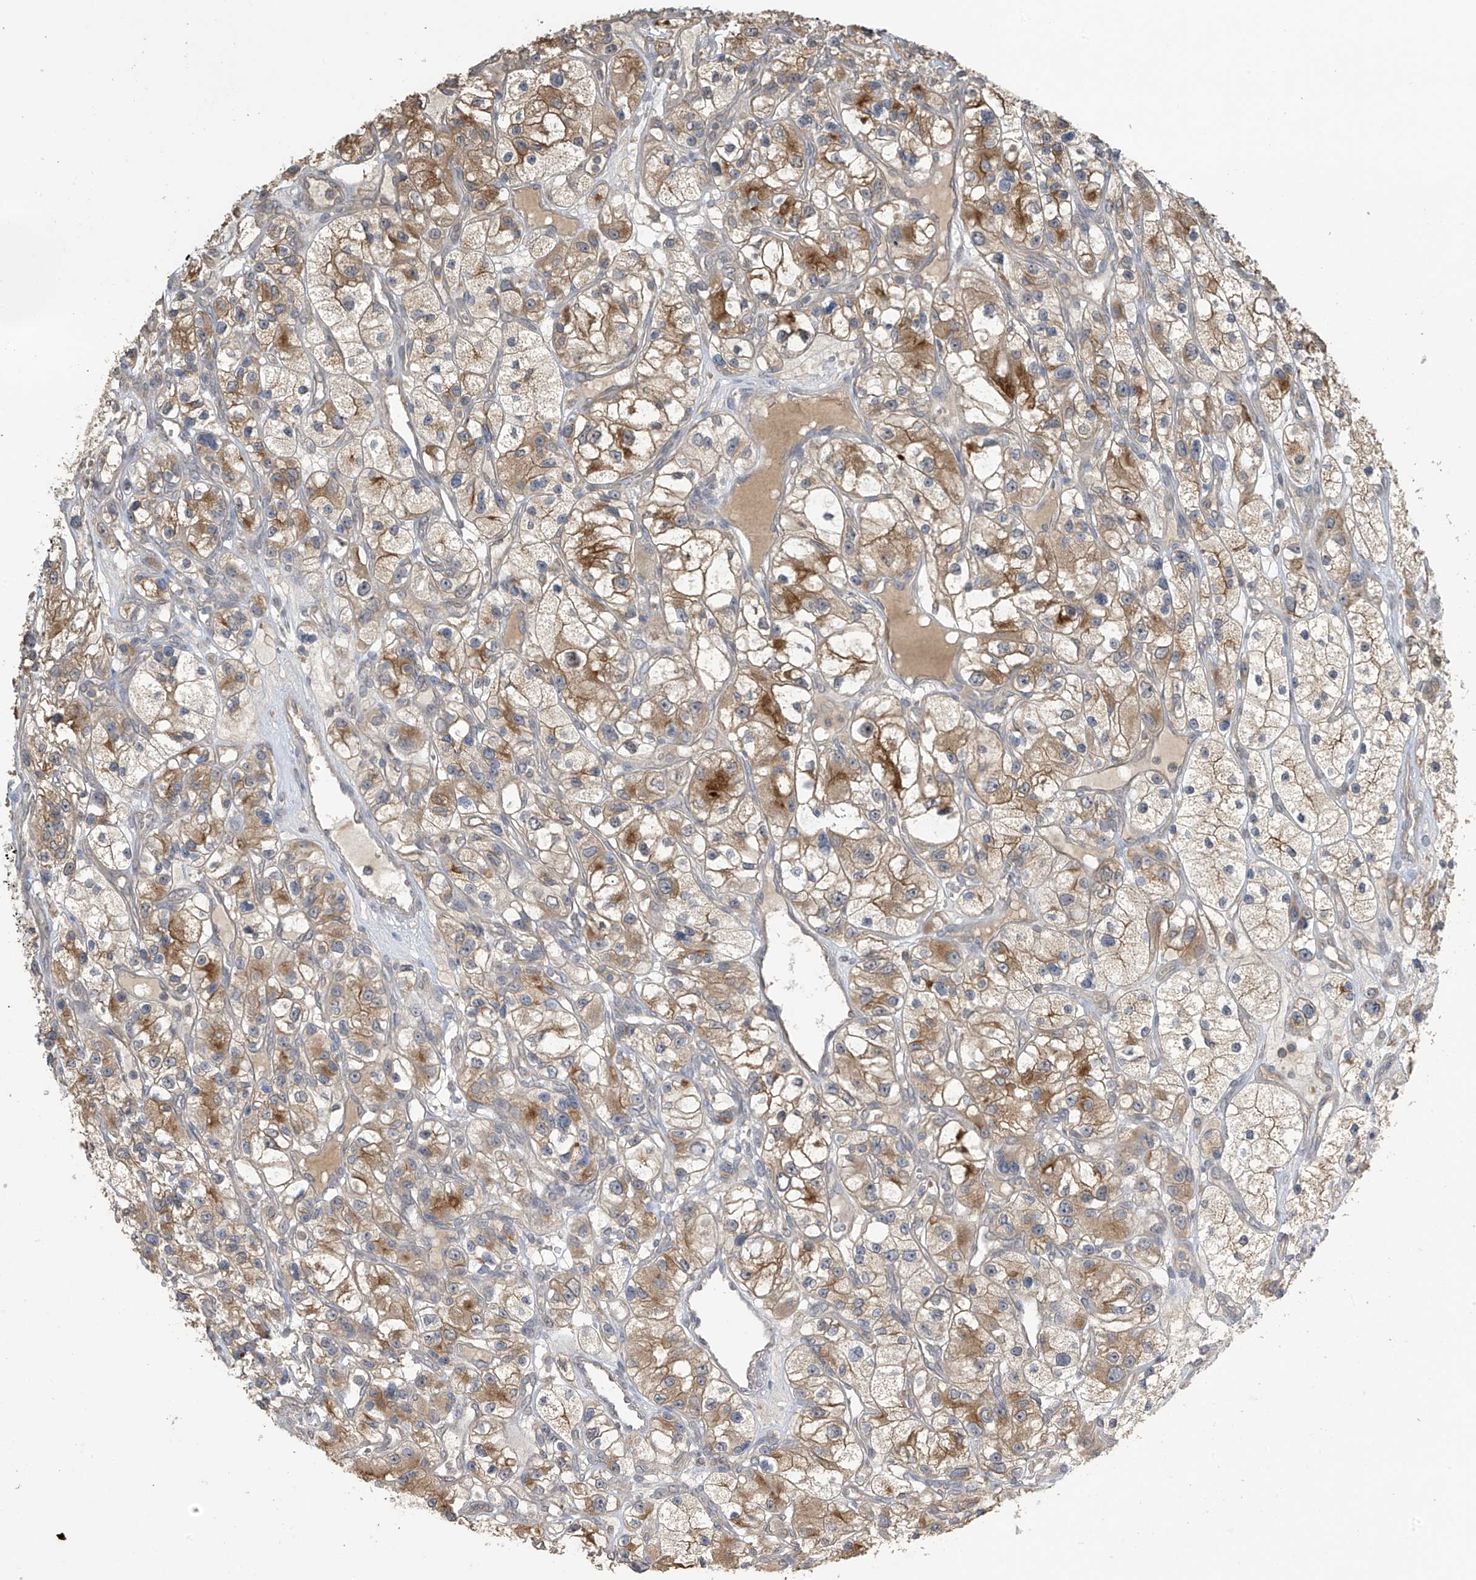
{"staining": {"intensity": "moderate", "quantity": "25%-75%", "location": "cytoplasmic/membranous"}, "tissue": "renal cancer", "cell_type": "Tumor cells", "image_type": "cancer", "snomed": [{"axis": "morphology", "description": "Adenocarcinoma, NOS"}, {"axis": "topography", "description": "Kidney"}], "caption": "Moderate cytoplasmic/membranous protein positivity is identified in about 25%-75% of tumor cells in renal adenocarcinoma. The staining was performed using DAB (3,3'-diaminobenzidine) to visualize the protein expression in brown, while the nuclei were stained in blue with hematoxylin (Magnification: 20x).", "gene": "SLFN14", "patient": {"sex": "female", "age": 57}}